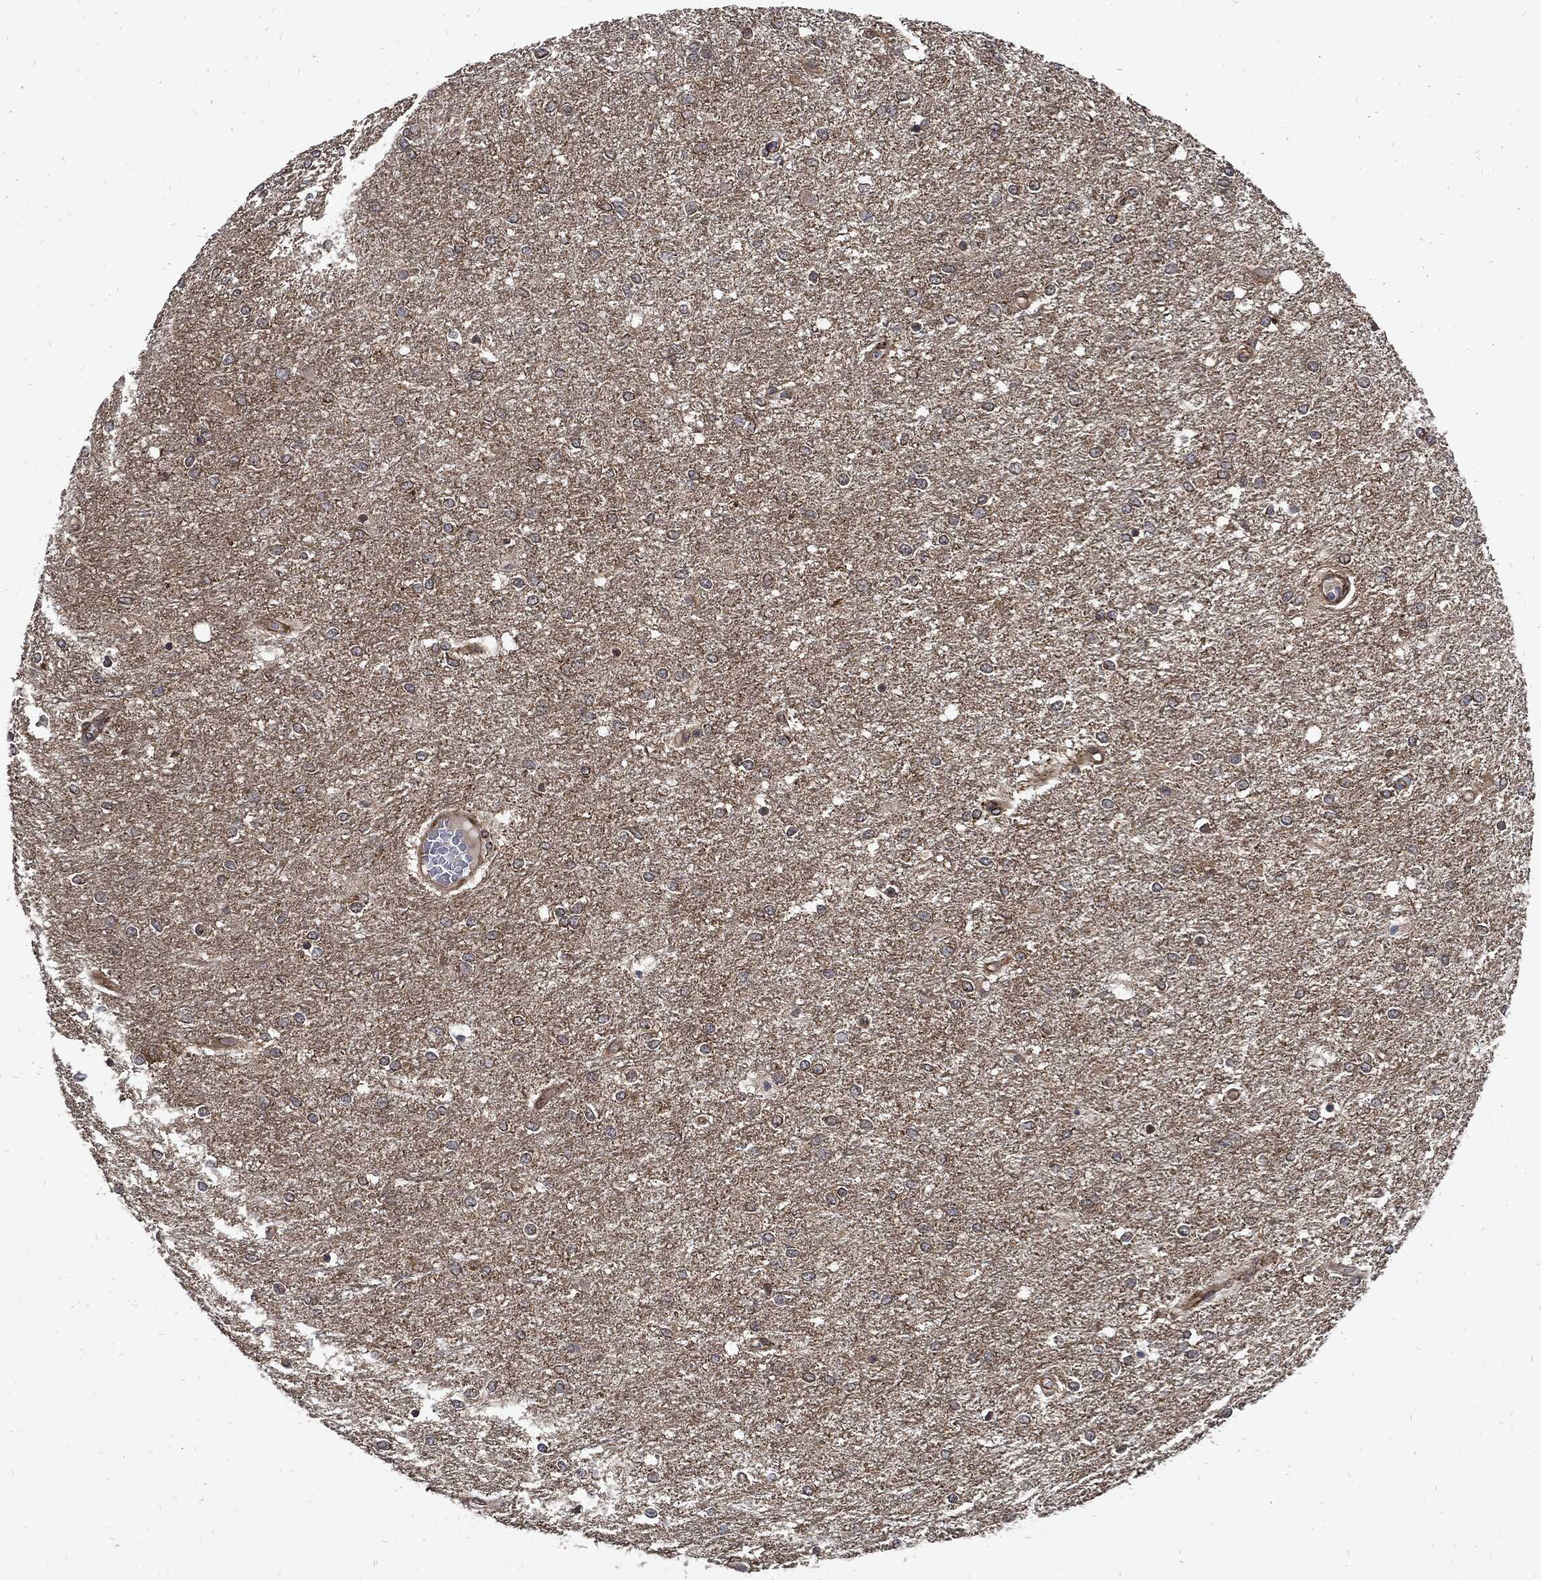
{"staining": {"intensity": "negative", "quantity": "none", "location": "none"}, "tissue": "glioma", "cell_type": "Tumor cells", "image_type": "cancer", "snomed": [{"axis": "morphology", "description": "Glioma, malignant, High grade"}, {"axis": "topography", "description": "Brain"}], "caption": "The immunohistochemistry histopathology image has no significant staining in tumor cells of glioma tissue. Brightfield microscopy of immunohistochemistry (IHC) stained with DAB (brown) and hematoxylin (blue), captured at high magnification.", "gene": "DCTN1", "patient": {"sex": "female", "age": 61}}